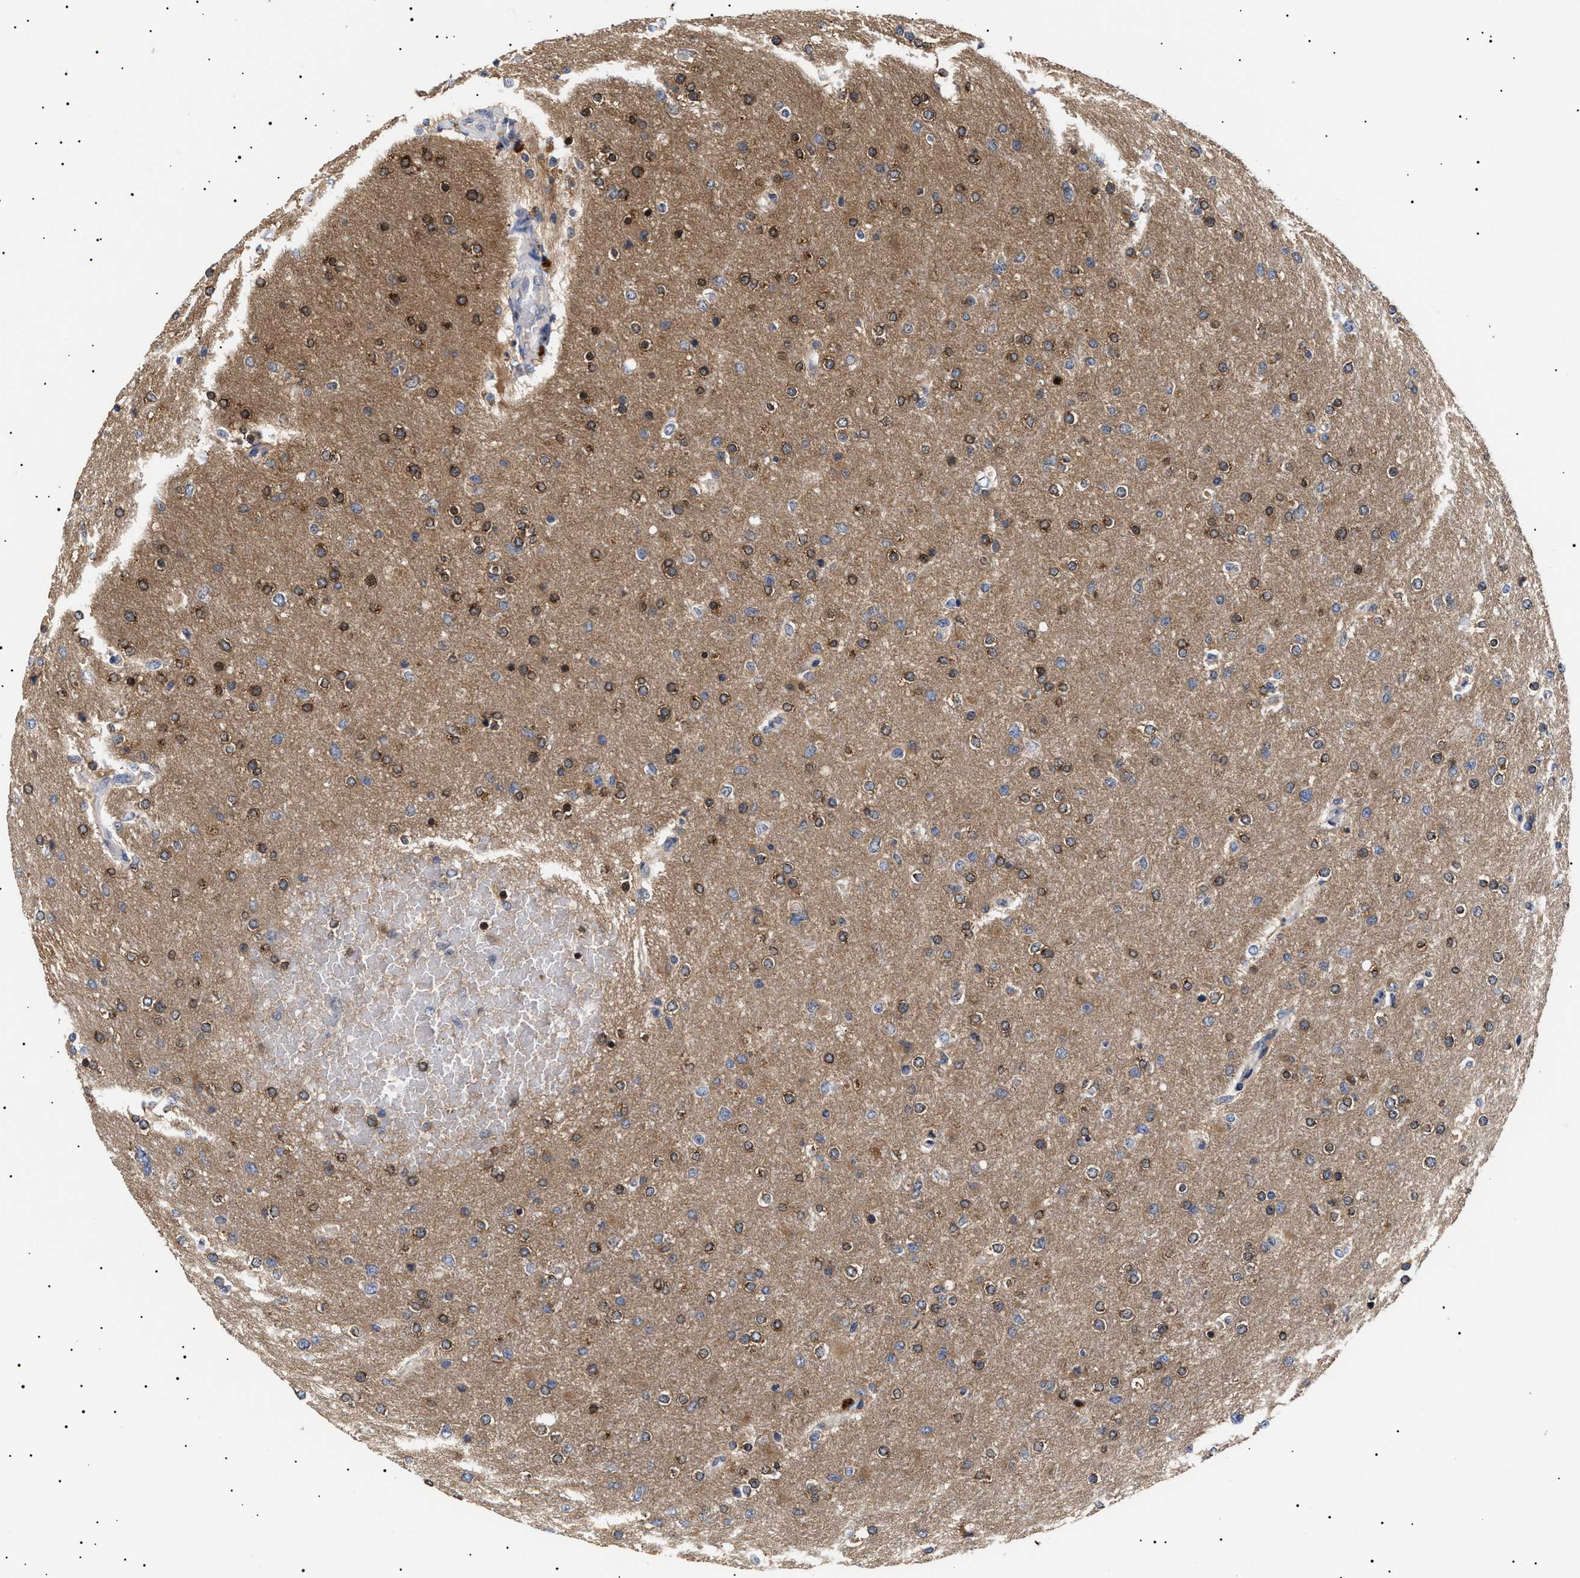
{"staining": {"intensity": "moderate", "quantity": "25%-75%", "location": "cytoplasmic/membranous"}, "tissue": "glioma", "cell_type": "Tumor cells", "image_type": "cancer", "snomed": [{"axis": "morphology", "description": "Glioma, malignant, High grade"}, {"axis": "topography", "description": "Cerebral cortex"}], "caption": "This photomicrograph shows malignant glioma (high-grade) stained with IHC to label a protein in brown. The cytoplasmic/membranous of tumor cells show moderate positivity for the protein. Nuclei are counter-stained blue.", "gene": "KRBA1", "patient": {"sex": "female", "age": 36}}